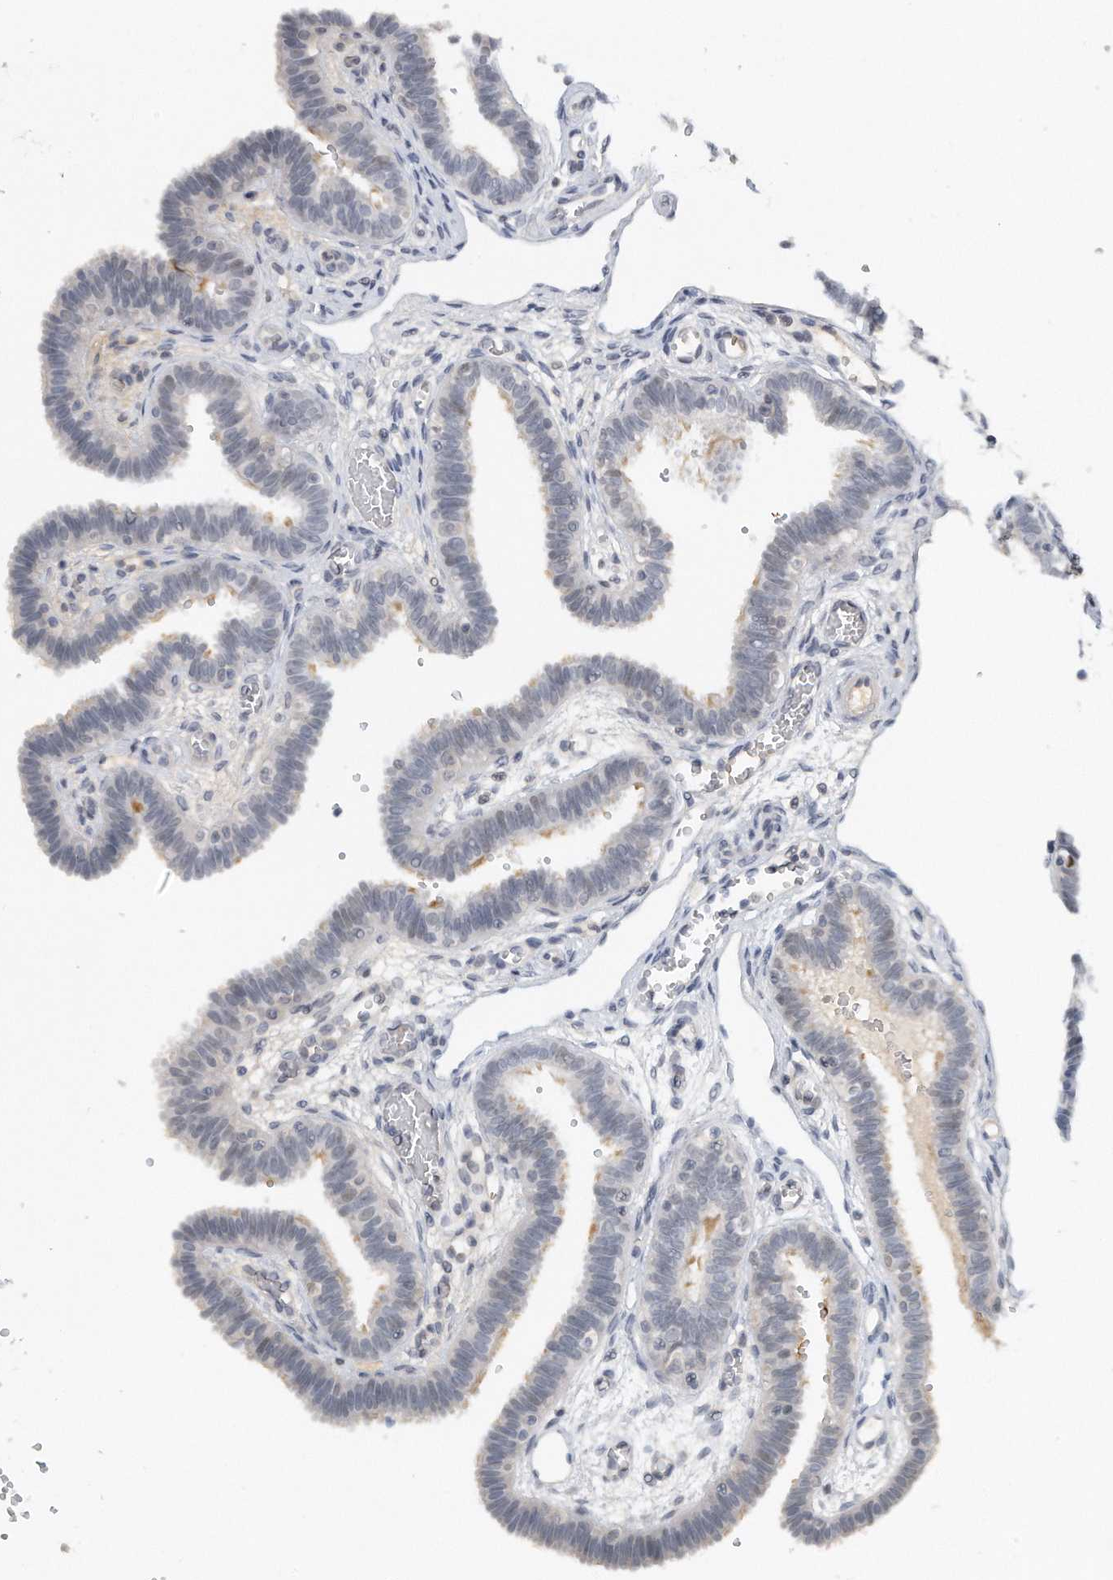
{"staining": {"intensity": "weak", "quantity": "<25%", "location": "cytoplasmic/membranous"}, "tissue": "fallopian tube", "cell_type": "Glandular cells", "image_type": "normal", "snomed": [{"axis": "morphology", "description": "Normal tissue, NOS"}, {"axis": "topography", "description": "Fallopian tube"}, {"axis": "topography", "description": "Placenta"}], "caption": "IHC histopathology image of unremarkable fallopian tube stained for a protein (brown), which shows no positivity in glandular cells. The staining was performed using DAB (3,3'-diaminobenzidine) to visualize the protein expression in brown, while the nuclei were stained in blue with hematoxylin (Magnification: 20x).", "gene": "DDX43", "patient": {"sex": "female", "age": 32}}